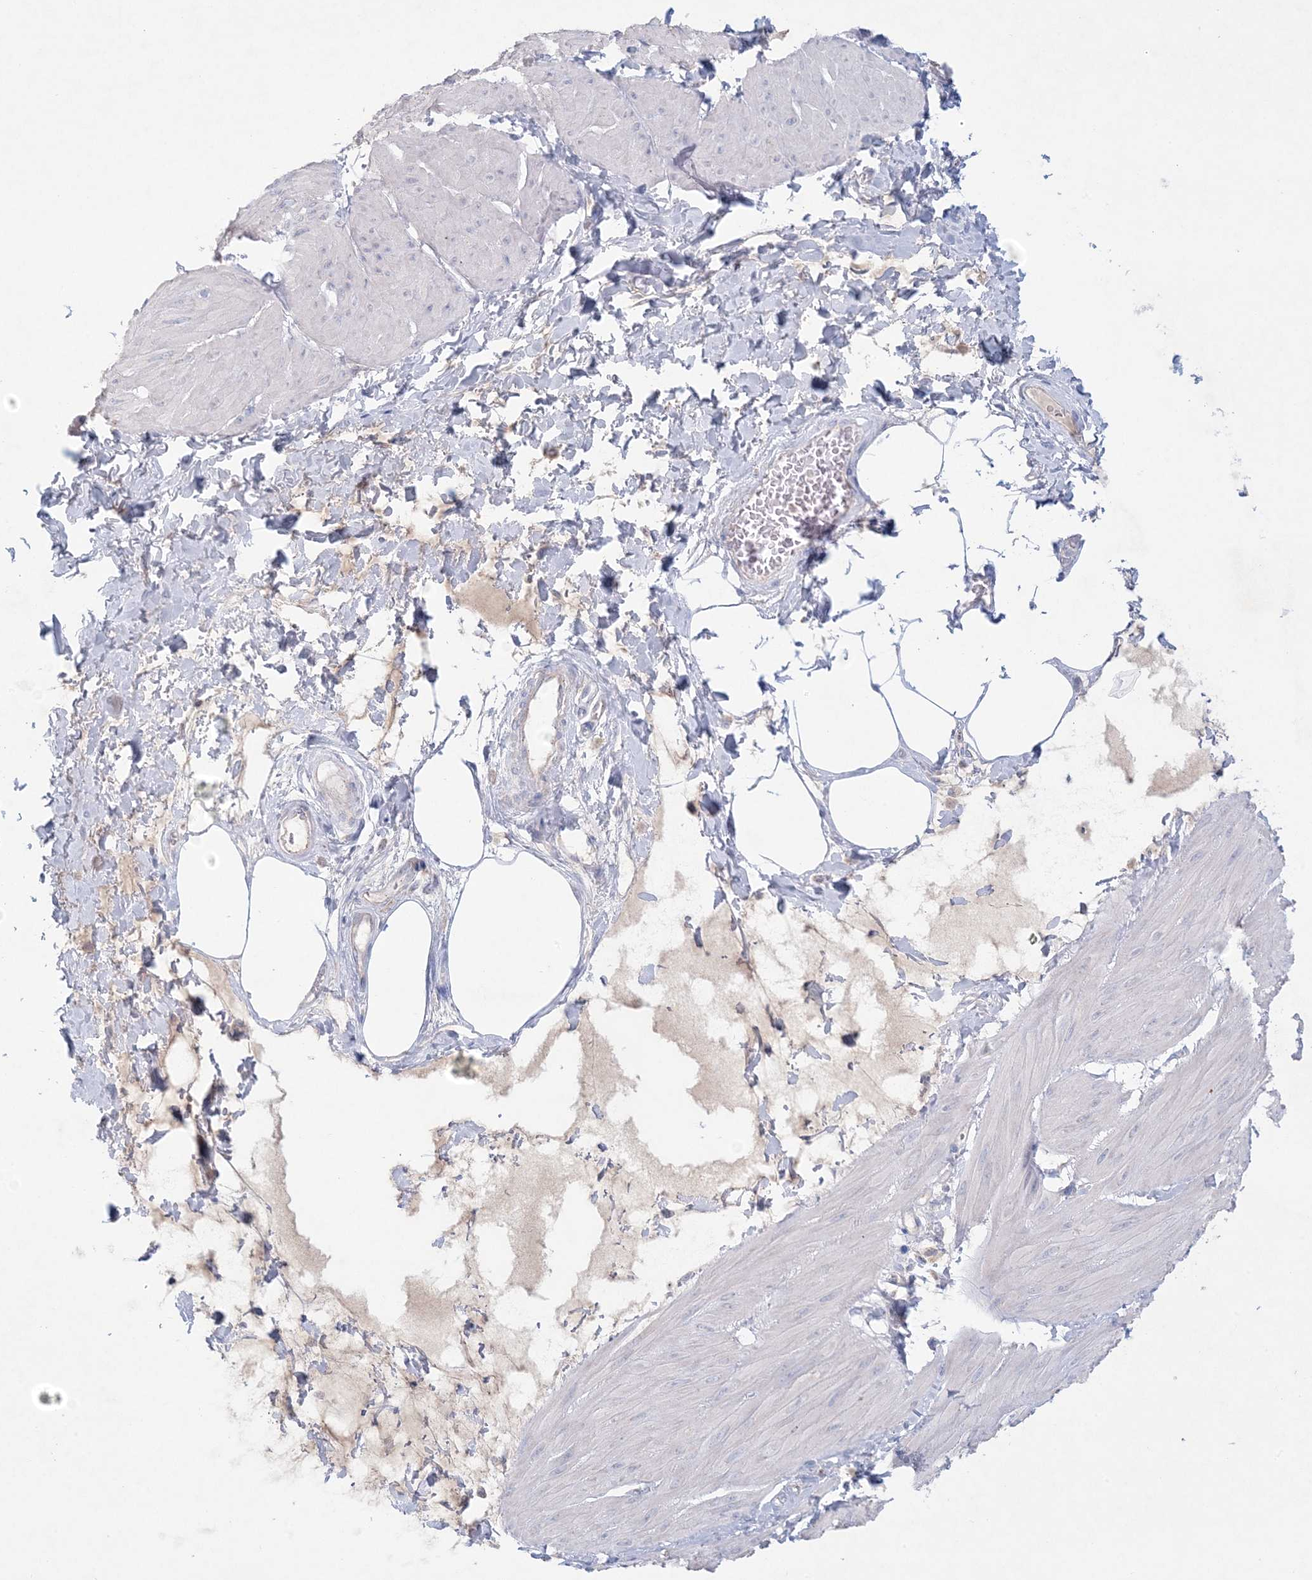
{"staining": {"intensity": "negative", "quantity": "none", "location": "none"}, "tissue": "smooth muscle", "cell_type": "Smooth muscle cells", "image_type": "normal", "snomed": [{"axis": "morphology", "description": "Urothelial carcinoma, High grade"}, {"axis": "topography", "description": "Urinary bladder"}], "caption": "Histopathology image shows no protein expression in smooth muscle cells of benign smooth muscle. The staining is performed using DAB brown chromogen with nuclei counter-stained in using hematoxylin.", "gene": "KCTD6", "patient": {"sex": "male", "age": 46}}